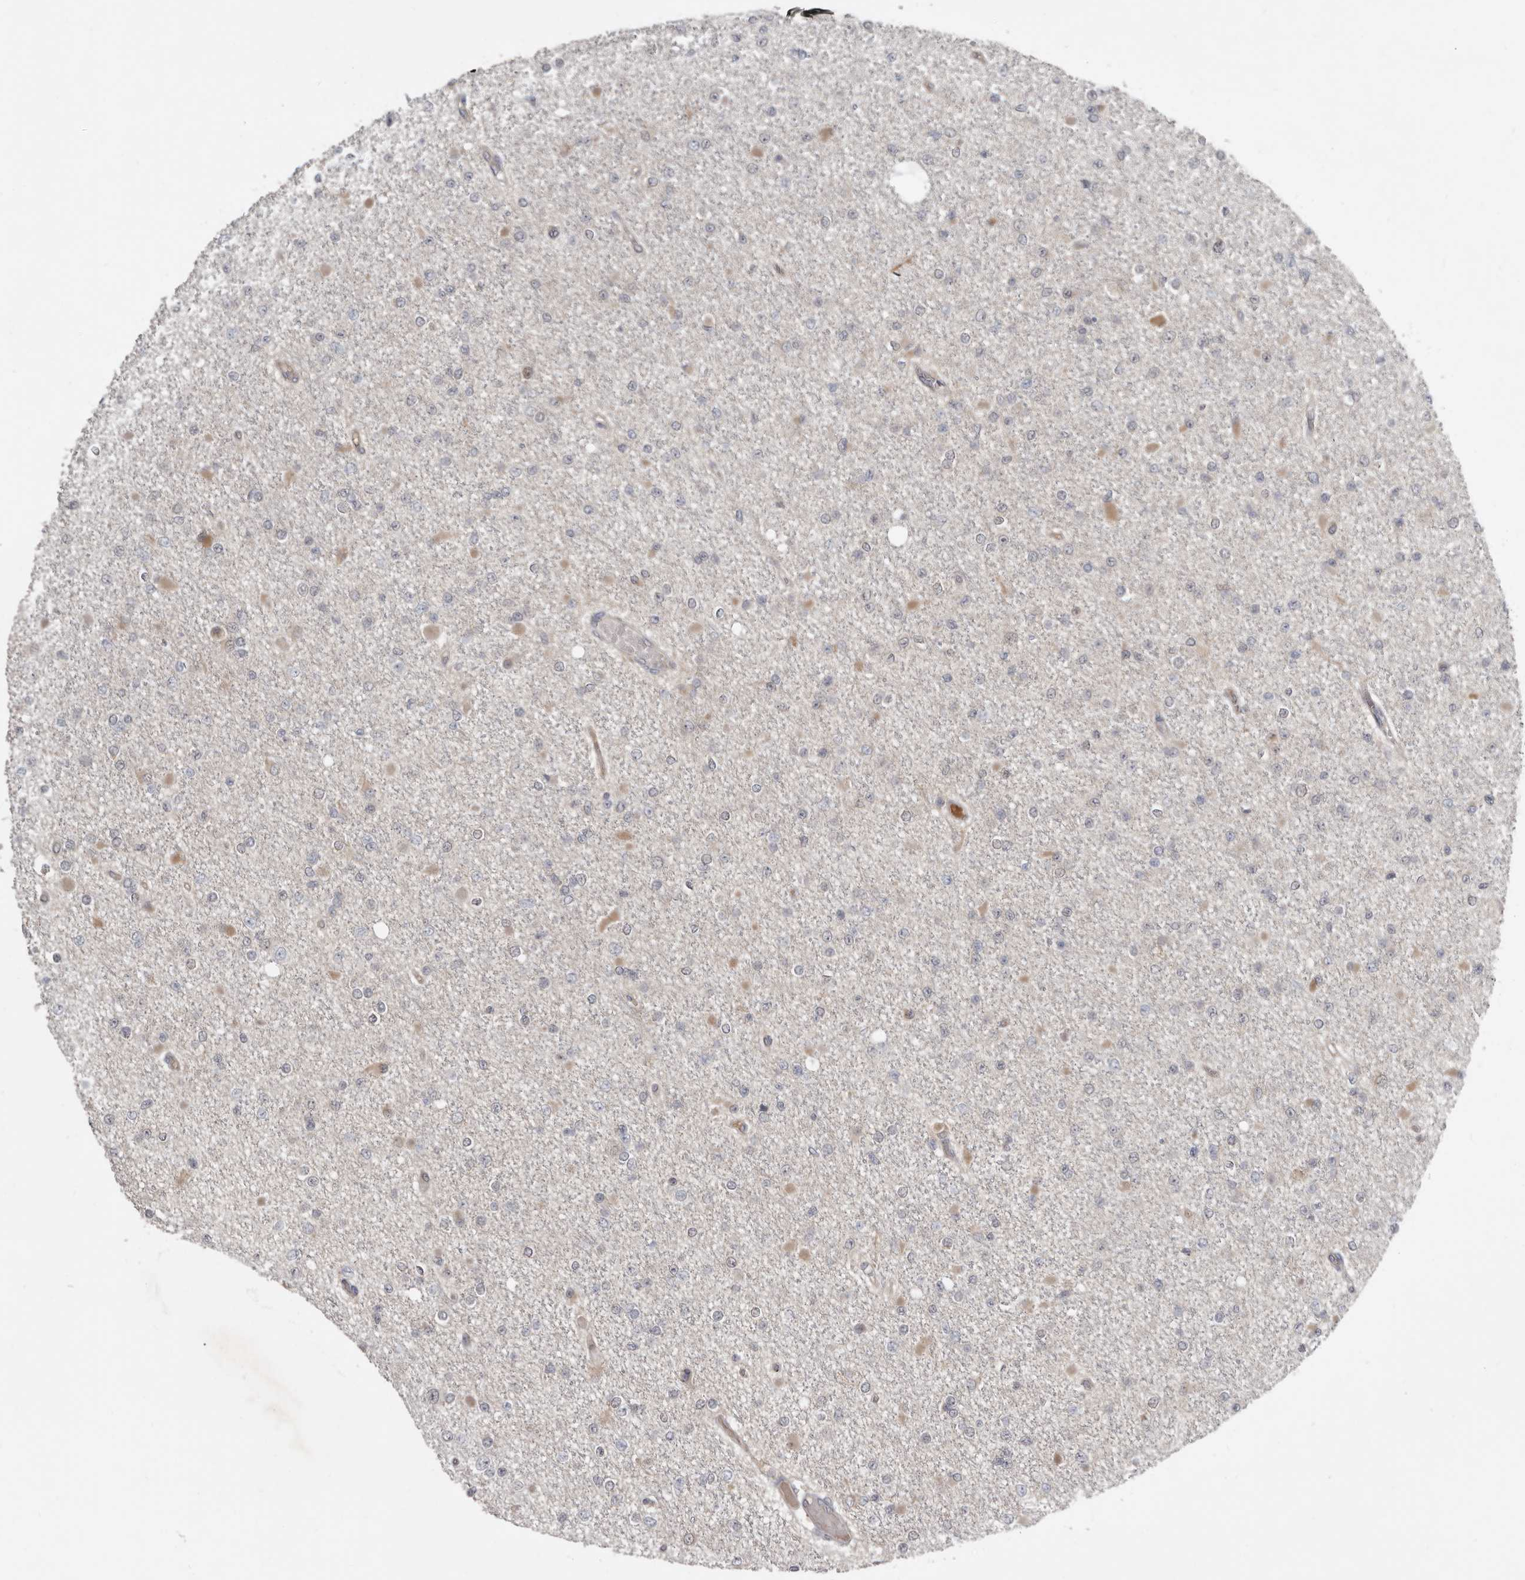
{"staining": {"intensity": "negative", "quantity": "none", "location": "none"}, "tissue": "glioma", "cell_type": "Tumor cells", "image_type": "cancer", "snomed": [{"axis": "morphology", "description": "Glioma, malignant, Low grade"}, {"axis": "topography", "description": "Brain"}], "caption": "An image of glioma stained for a protein shows no brown staining in tumor cells.", "gene": "RBKS", "patient": {"sex": "female", "age": 22}}